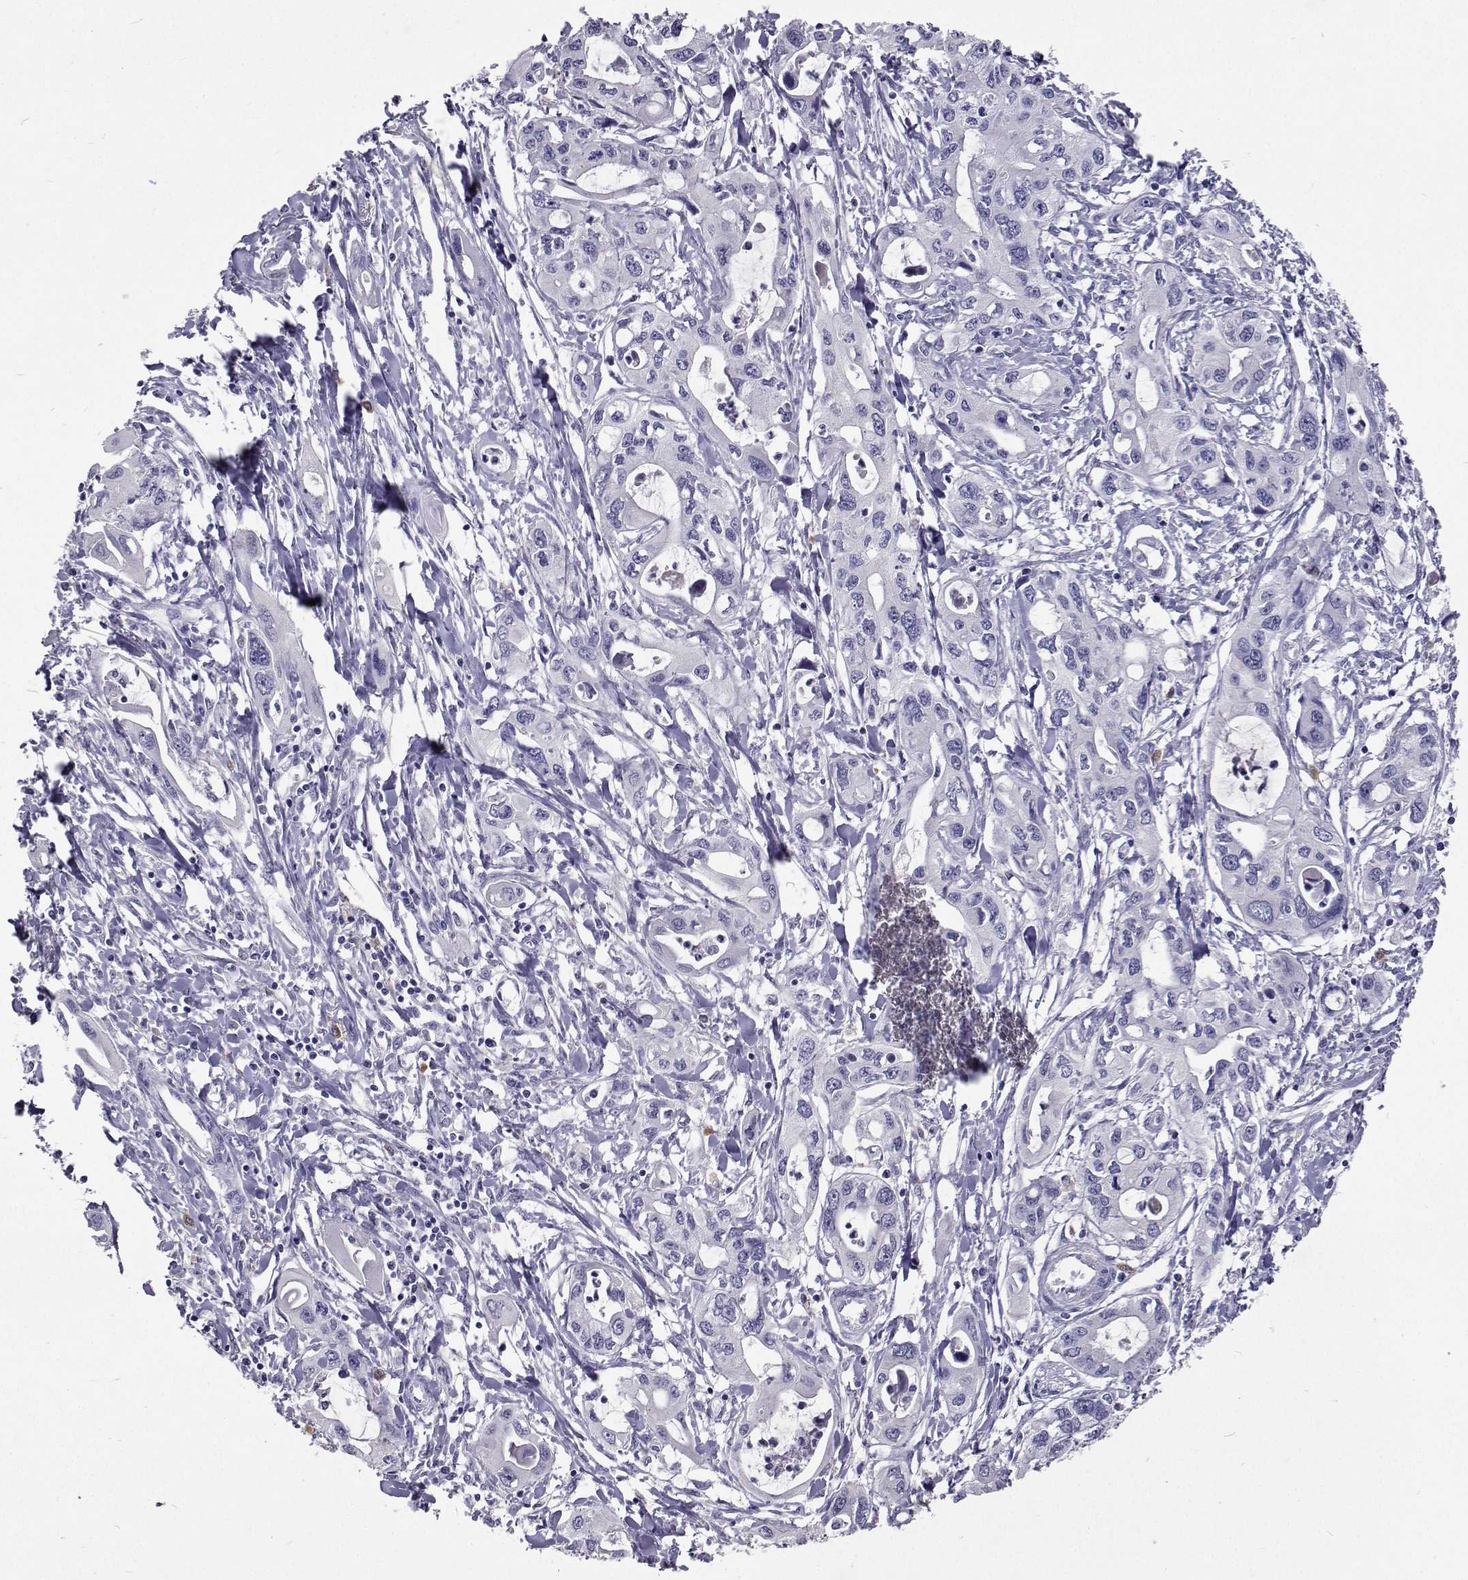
{"staining": {"intensity": "negative", "quantity": "none", "location": "none"}, "tissue": "pancreatic cancer", "cell_type": "Tumor cells", "image_type": "cancer", "snomed": [{"axis": "morphology", "description": "Adenocarcinoma, NOS"}, {"axis": "topography", "description": "Pancreas"}], "caption": "High magnification brightfield microscopy of pancreatic cancer (adenocarcinoma) stained with DAB (3,3'-diaminobenzidine) (brown) and counterstained with hematoxylin (blue): tumor cells show no significant positivity. The staining is performed using DAB brown chromogen with nuclei counter-stained in using hematoxylin.", "gene": "CFAP44", "patient": {"sex": "male", "age": 60}}